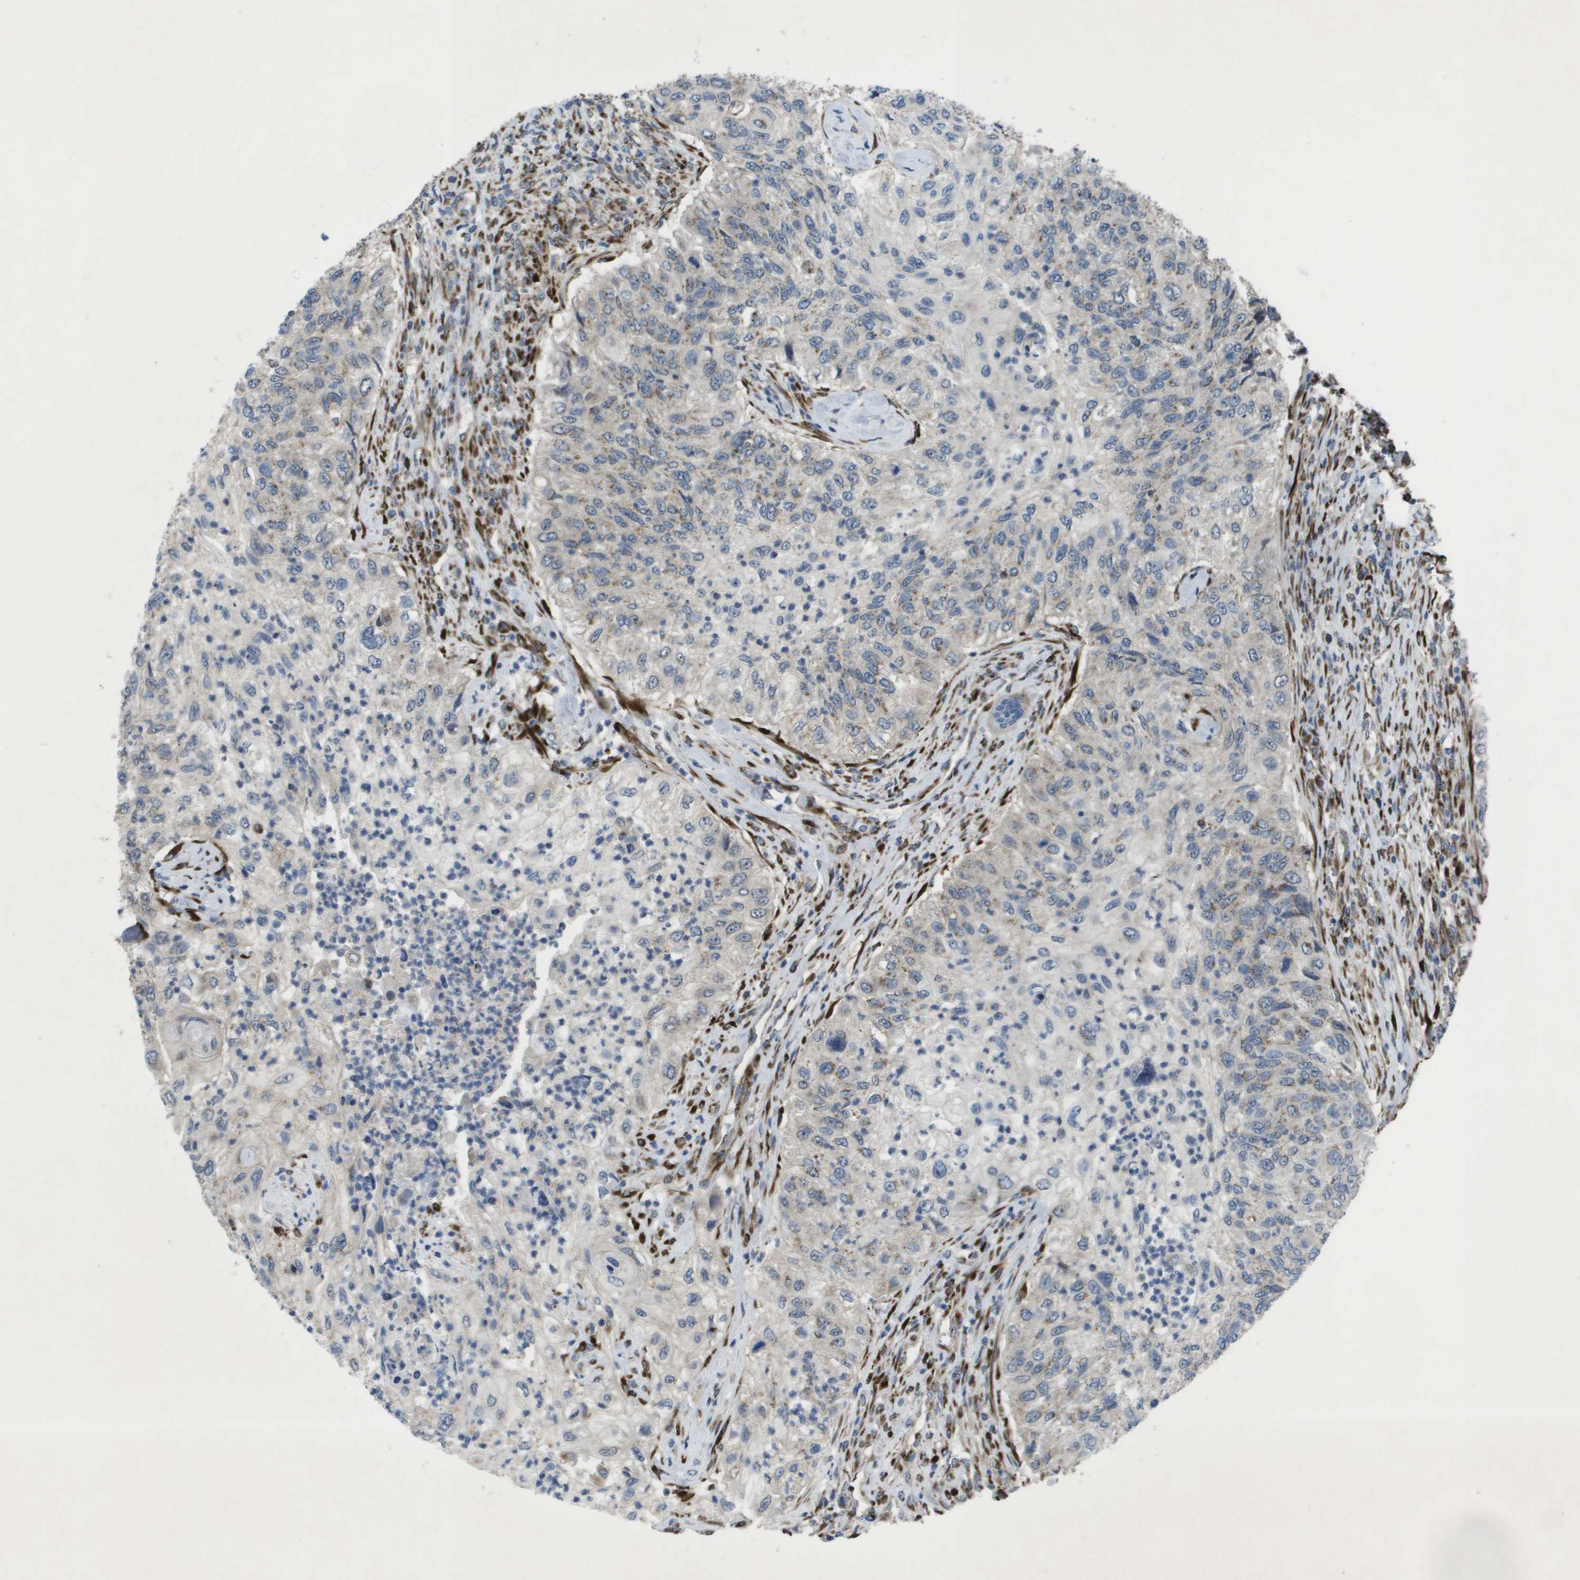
{"staining": {"intensity": "moderate", "quantity": "<25%", "location": "cytoplasmic/membranous"}, "tissue": "urothelial cancer", "cell_type": "Tumor cells", "image_type": "cancer", "snomed": [{"axis": "morphology", "description": "Urothelial carcinoma, High grade"}, {"axis": "topography", "description": "Urinary bladder"}], "caption": "Immunohistochemical staining of human high-grade urothelial carcinoma exhibits low levels of moderate cytoplasmic/membranous staining in about <25% of tumor cells. (Brightfield microscopy of DAB IHC at high magnification).", "gene": "QSOX2", "patient": {"sex": "female", "age": 60}}